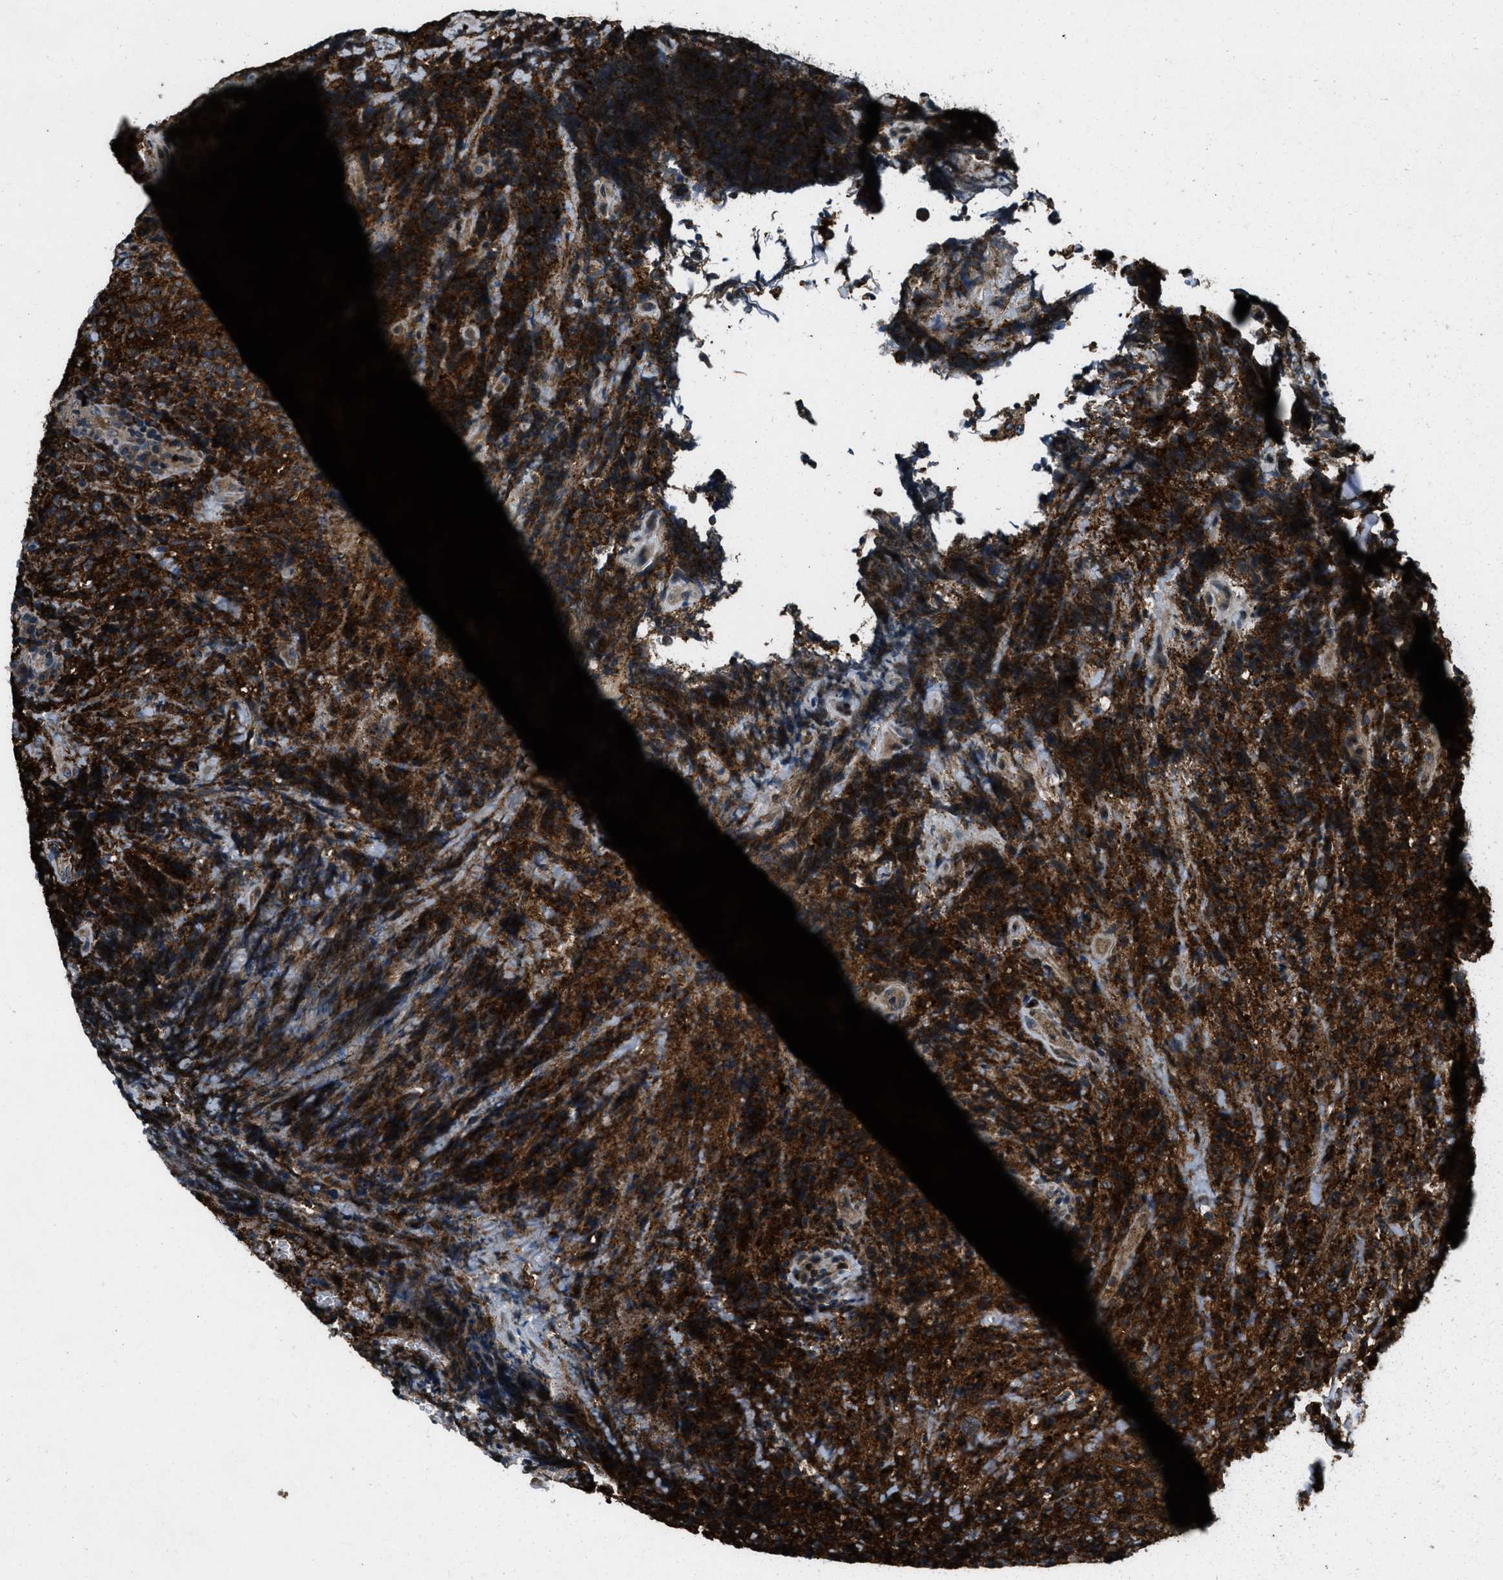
{"staining": {"intensity": "strong", "quantity": ">75%", "location": "cytoplasmic/membranous"}, "tissue": "lymphoma", "cell_type": "Tumor cells", "image_type": "cancer", "snomed": [{"axis": "morphology", "description": "Malignant lymphoma, non-Hodgkin's type, High grade"}, {"axis": "topography", "description": "Tonsil"}], "caption": "A histopathology image showing strong cytoplasmic/membranous positivity in approximately >75% of tumor cells in malignant lymphoma, non-Hodgkin's type (high-grade), as visualized by brown immunohistochemical staining.", "gene": "EPSTI1", "patient": {"sex": "female", "age": 36}}